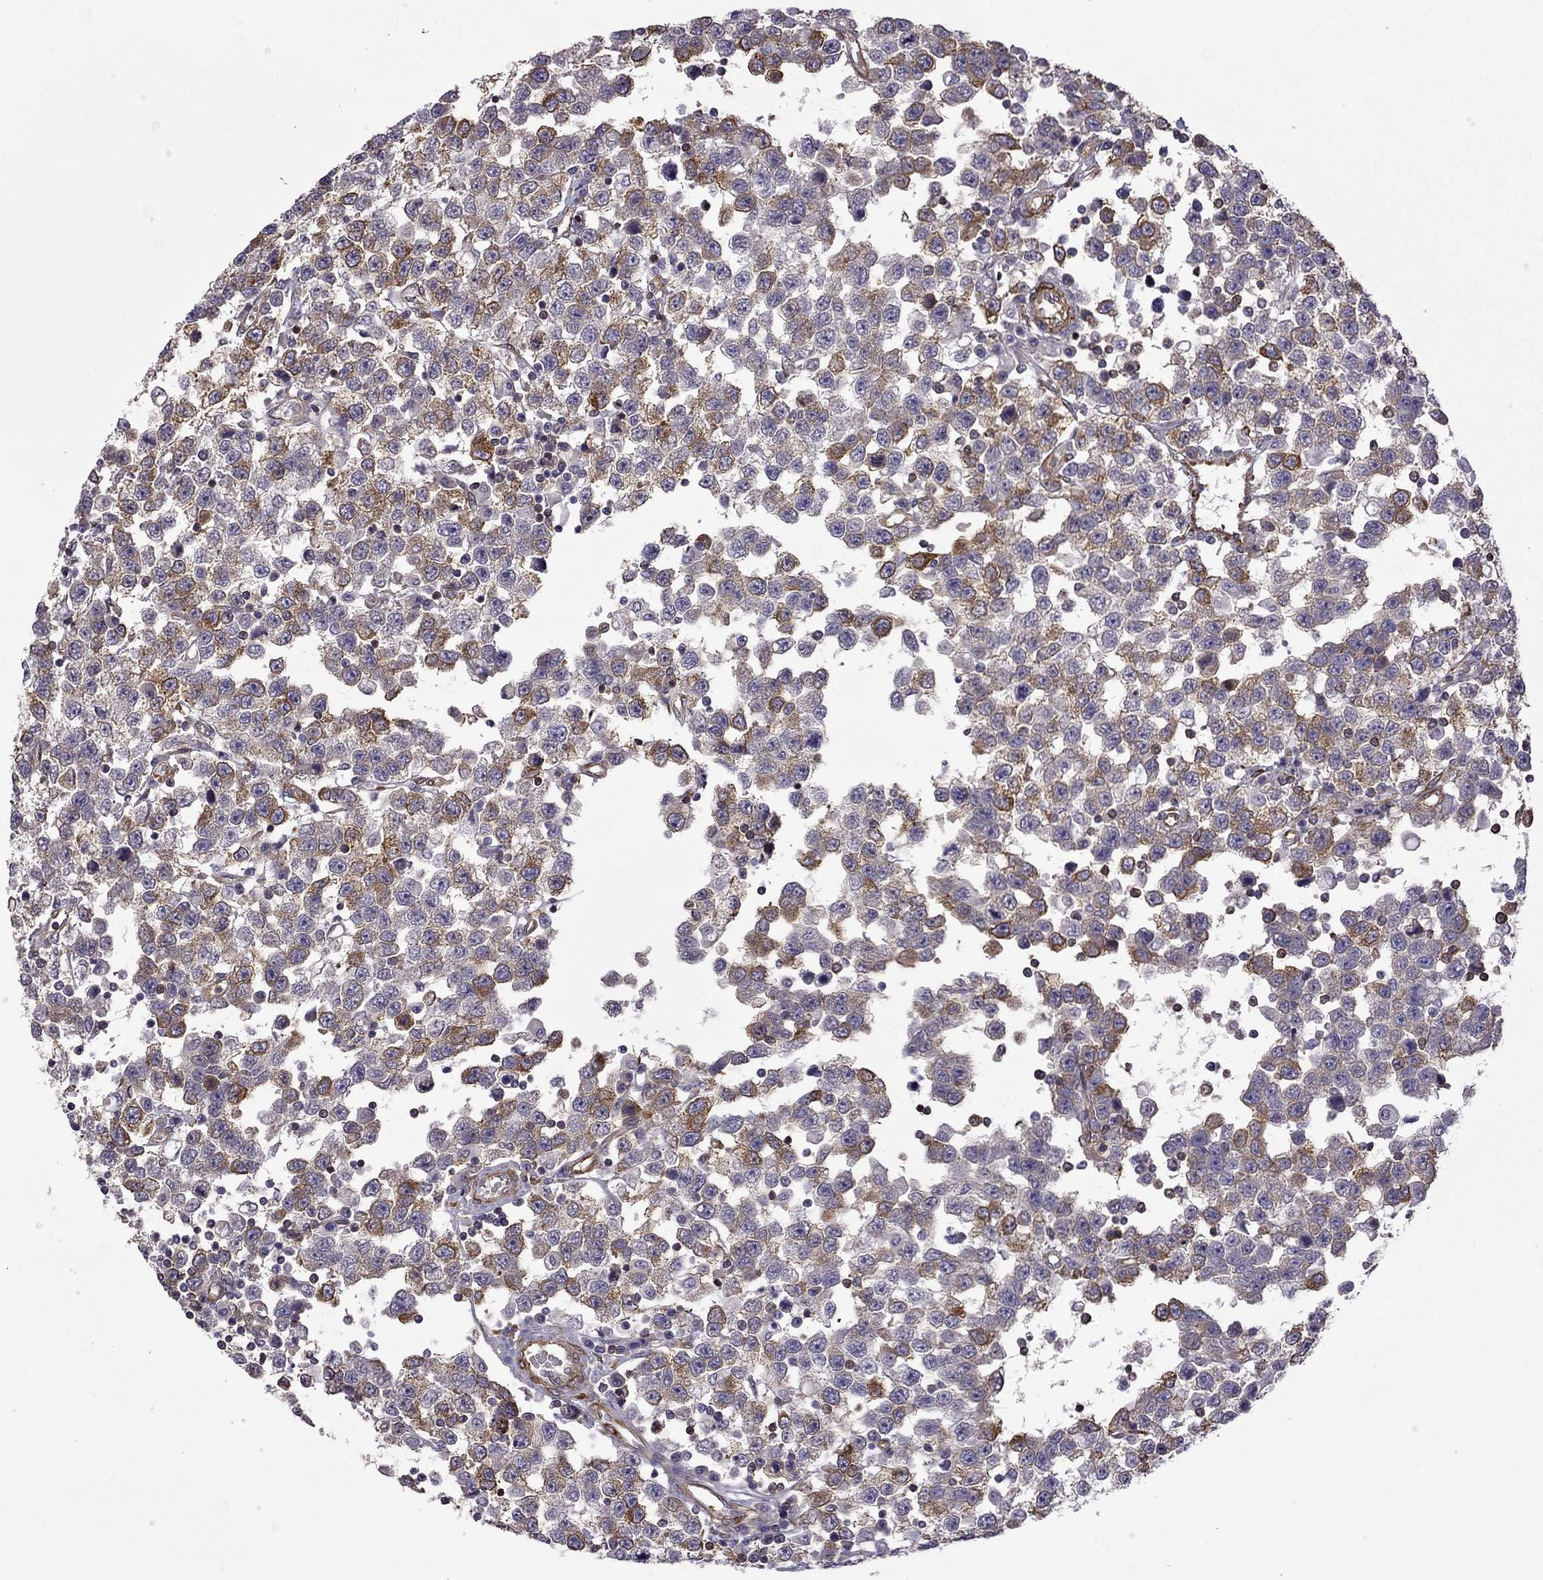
{"staining": {"intensity": "strong", "quantity": "<25%", "location": "cytoplasmic/membranous"}, "tissue": "testis cancer", "cell_type": "Tumor cells", "image_type": "cancer", "snomed": [{"axis": "morphology", "description": "Seminoma, NOS"}, {"axis": "topography", "description": "Testis"}], "caption": "Tumor cells display strong cytoplasmic/membranous expression in approximately <25% of cells in testis cancer (seminoma).", "gene": "MAP4", "patient": {"sex": "male", "age": 34}}